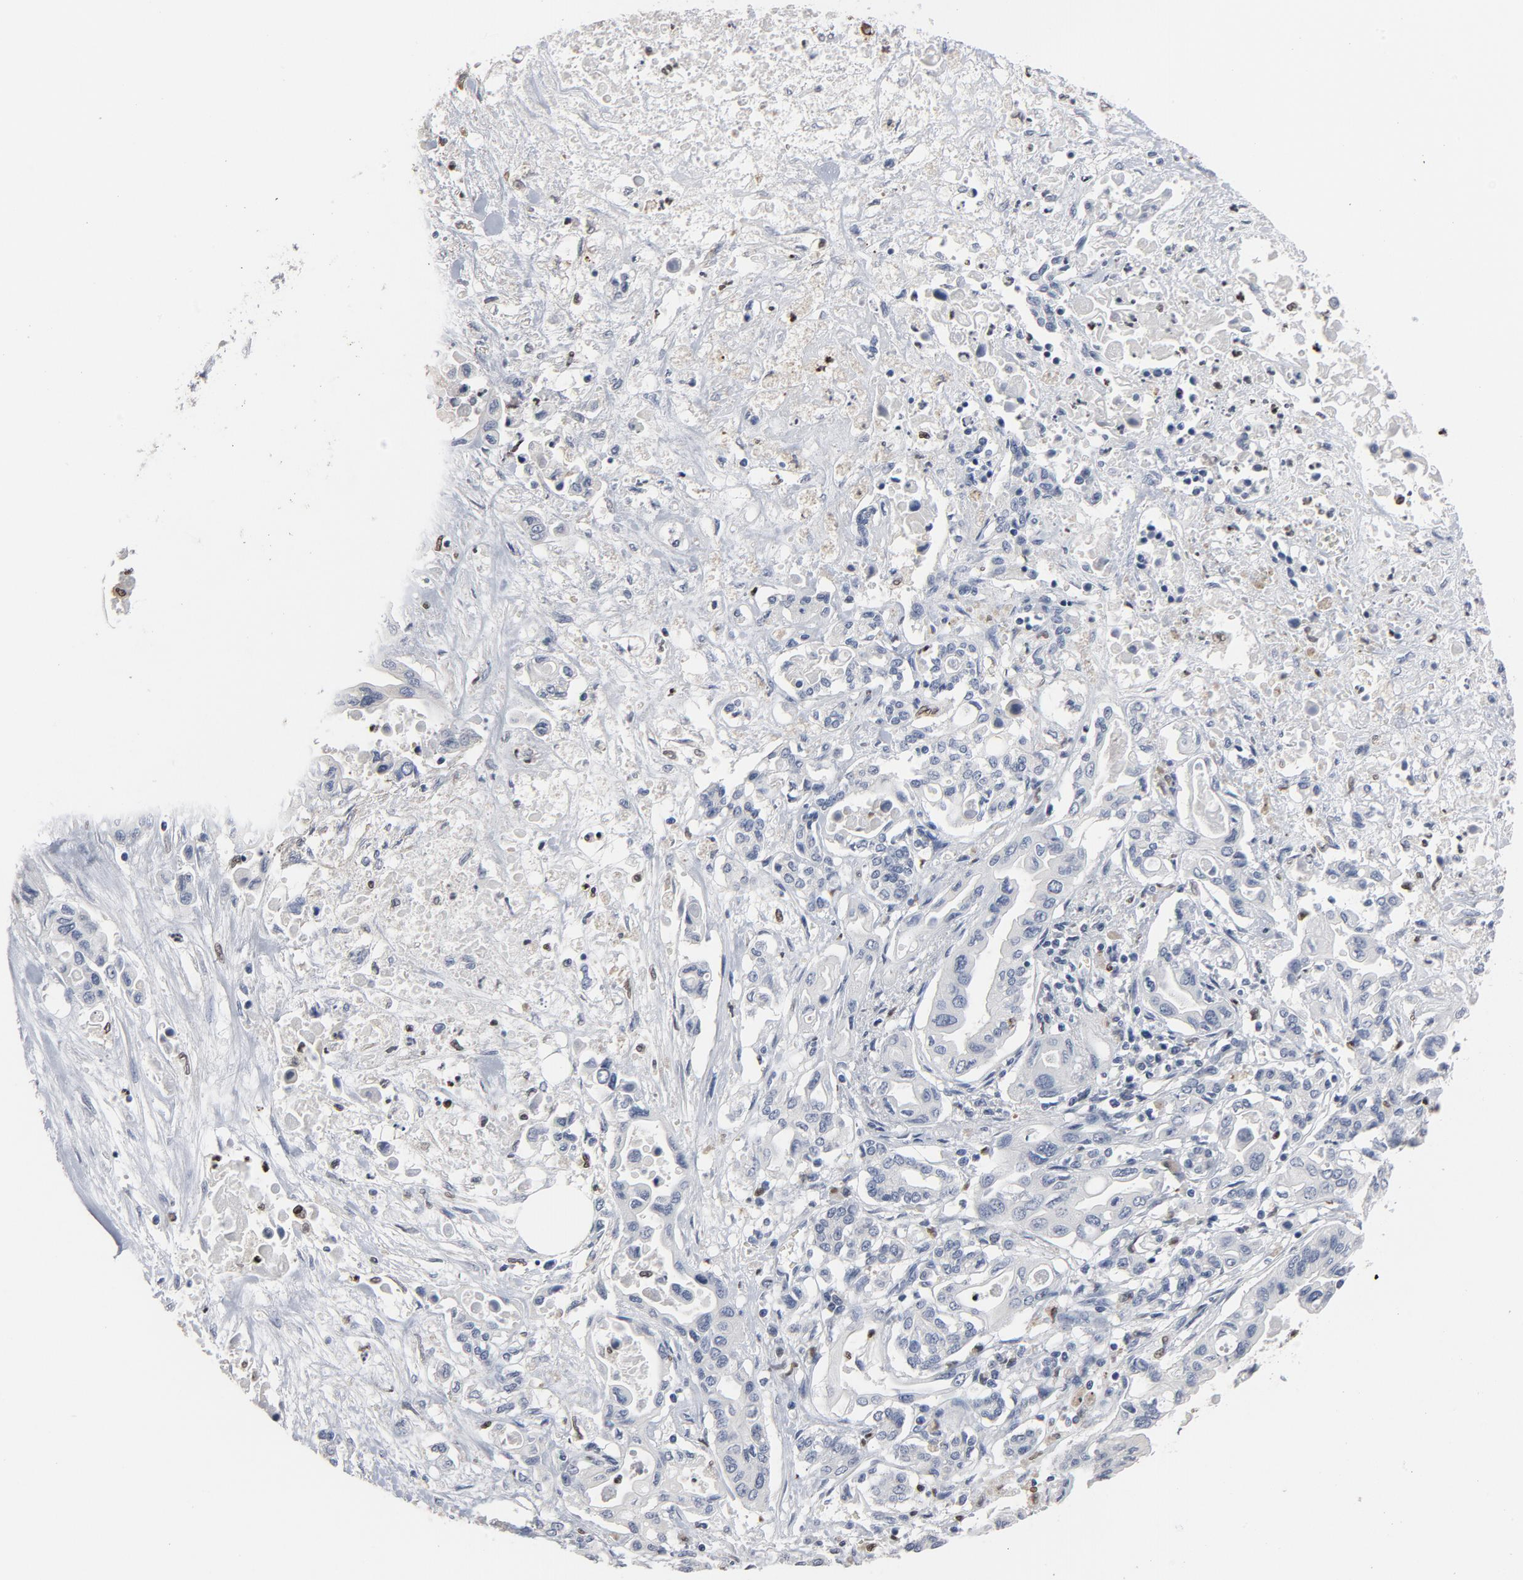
{"staining": {"intensity": "negative", "quantity": "none", "location": "none"}, "tissue": "pancreatic cancer", "cell_type": "Tumor cells", "image_type": "cancer", "snomed": [{"axis": "morphology", "description": "Adenocarcinoma, NOS"}, {"axis": "topography", "description": "Pancreas"}], "caption": "Tumor cells are negative for protein expression in human pancreatic adenocarcinoma.", "gene": "SPI1", "patient": {"sex": "female", "age": 57}}